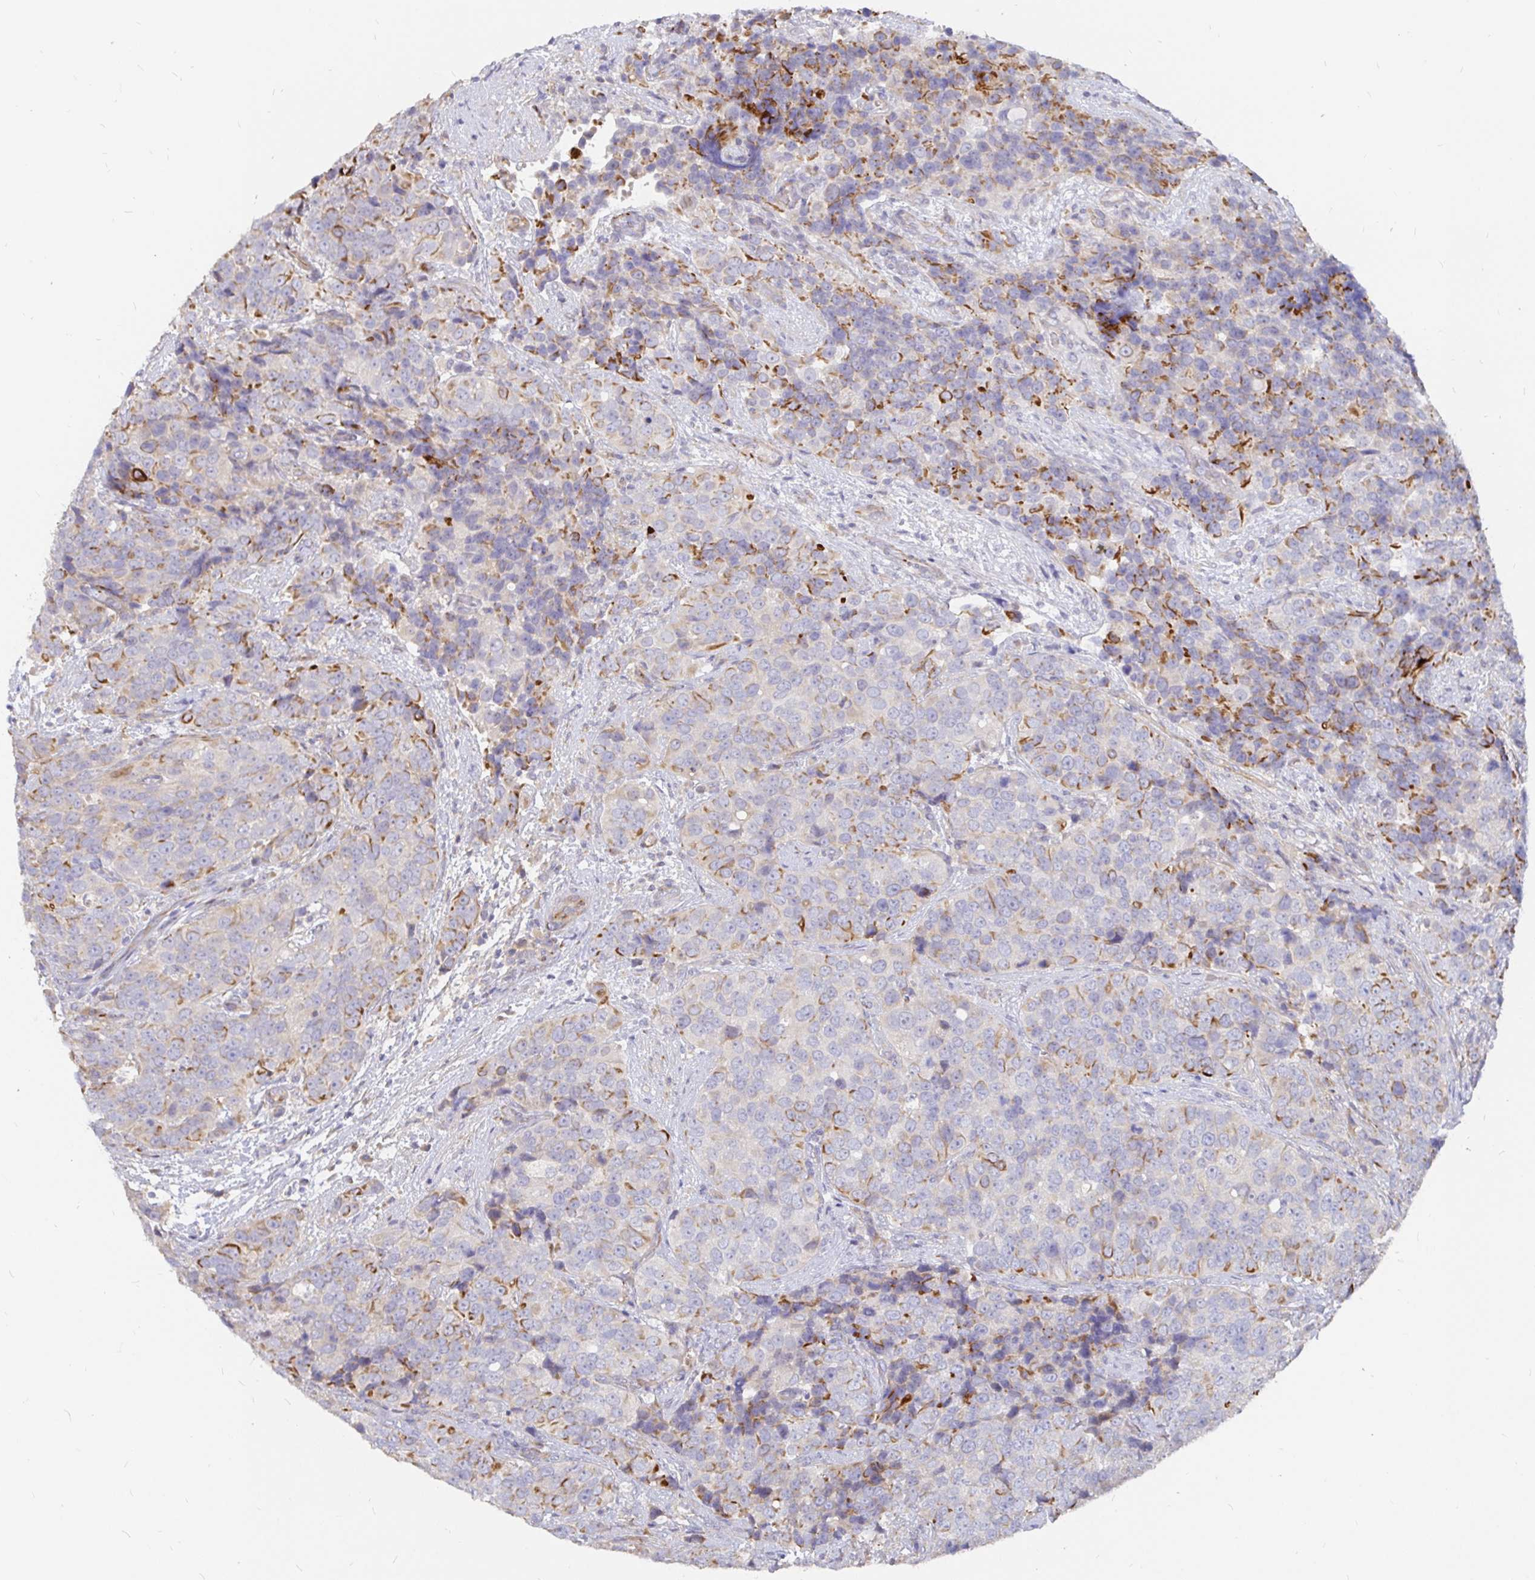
{"staining": {"intensity": "moderate", "quantity": "<25%", "location": "cytoplasmic/membranous"}, "tissue": "urothelial cancer", "cell_type": "Tumor cells", "image_type": "cancer", "snomed": [{"axis": "morphology", "description": "Urothelial carcinoma, NOS"}, {"axis": "topography", "description": "Urinary bladder"}], "caption": "A photomicrograph showing moderate cytoplasmic/membranous expression in approximately <25% of tumor cells in urothelial cancer, as visualized by brown immunohistochemical staining.", "gene": "KCTD19", "patient": {"sex": "male", "age": 52}}